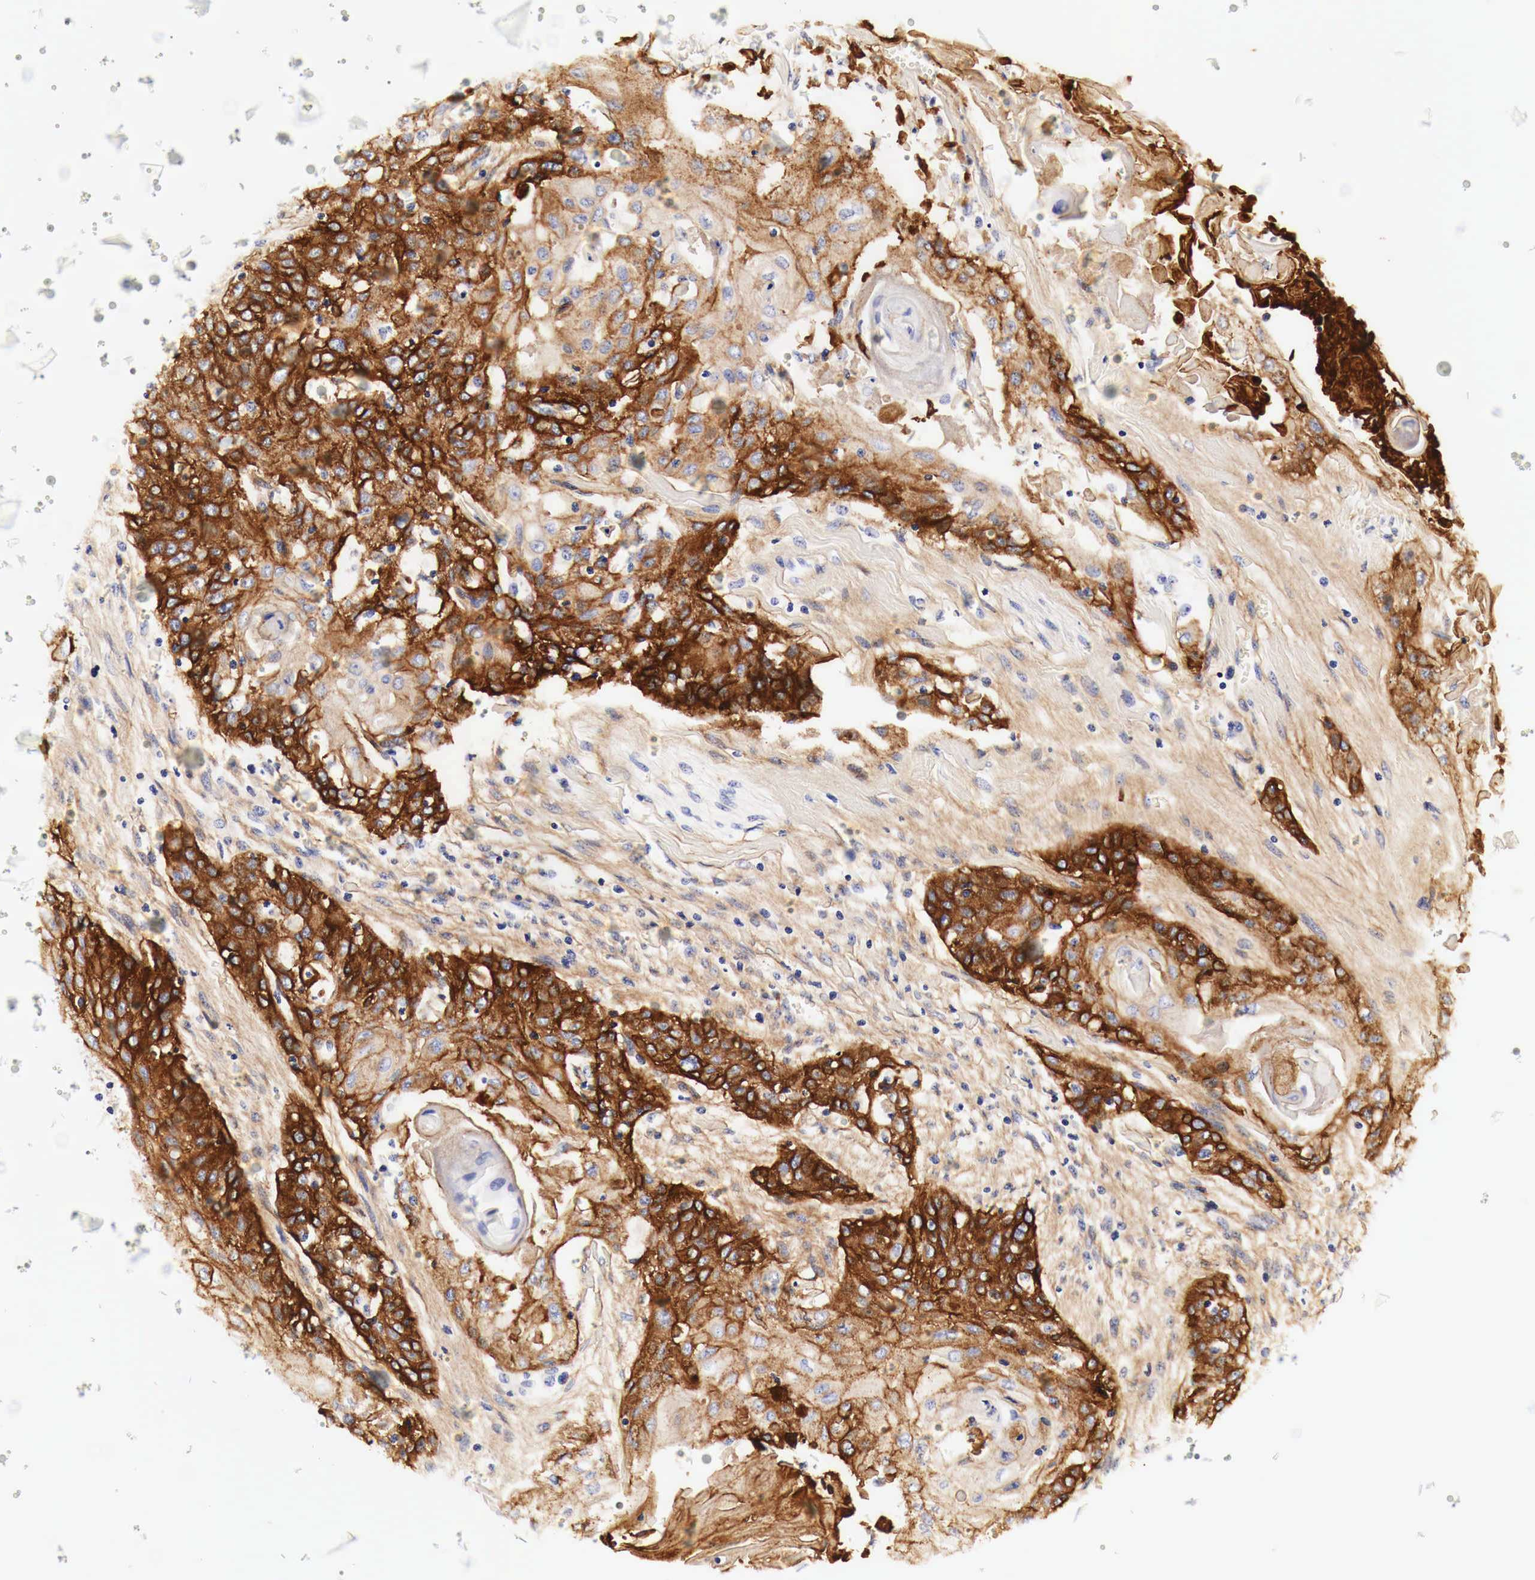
{"staining": {"intensity": "strong", "quantity": "25%-75%", "location": "cytoplasmic/membranous"}, "tissue": "head and neck cancer", "cell_type": "Tumor cells", "image_type": "cancer", "snomed": [{"axis": "morphology", "description": "Squamous cell carcinoma, NOS"}, {"axis": "morphology", "description": "Squamous cell carcinoma, metastatic, NOS"}, {"axis": "topography", "description": "Lymph node"}, {"axis": "topography", "description": "Salivary gland"}, {"axis": "topography", "description": "Head-Neck"}], "caption": "Tumor cells exhibit strong cytoplasmic/membranous positivity in approximately 25%-75% of cells in head and neck cancer.", "gene": "EGFR", "patient": {"sex": "female", "age": 74}}